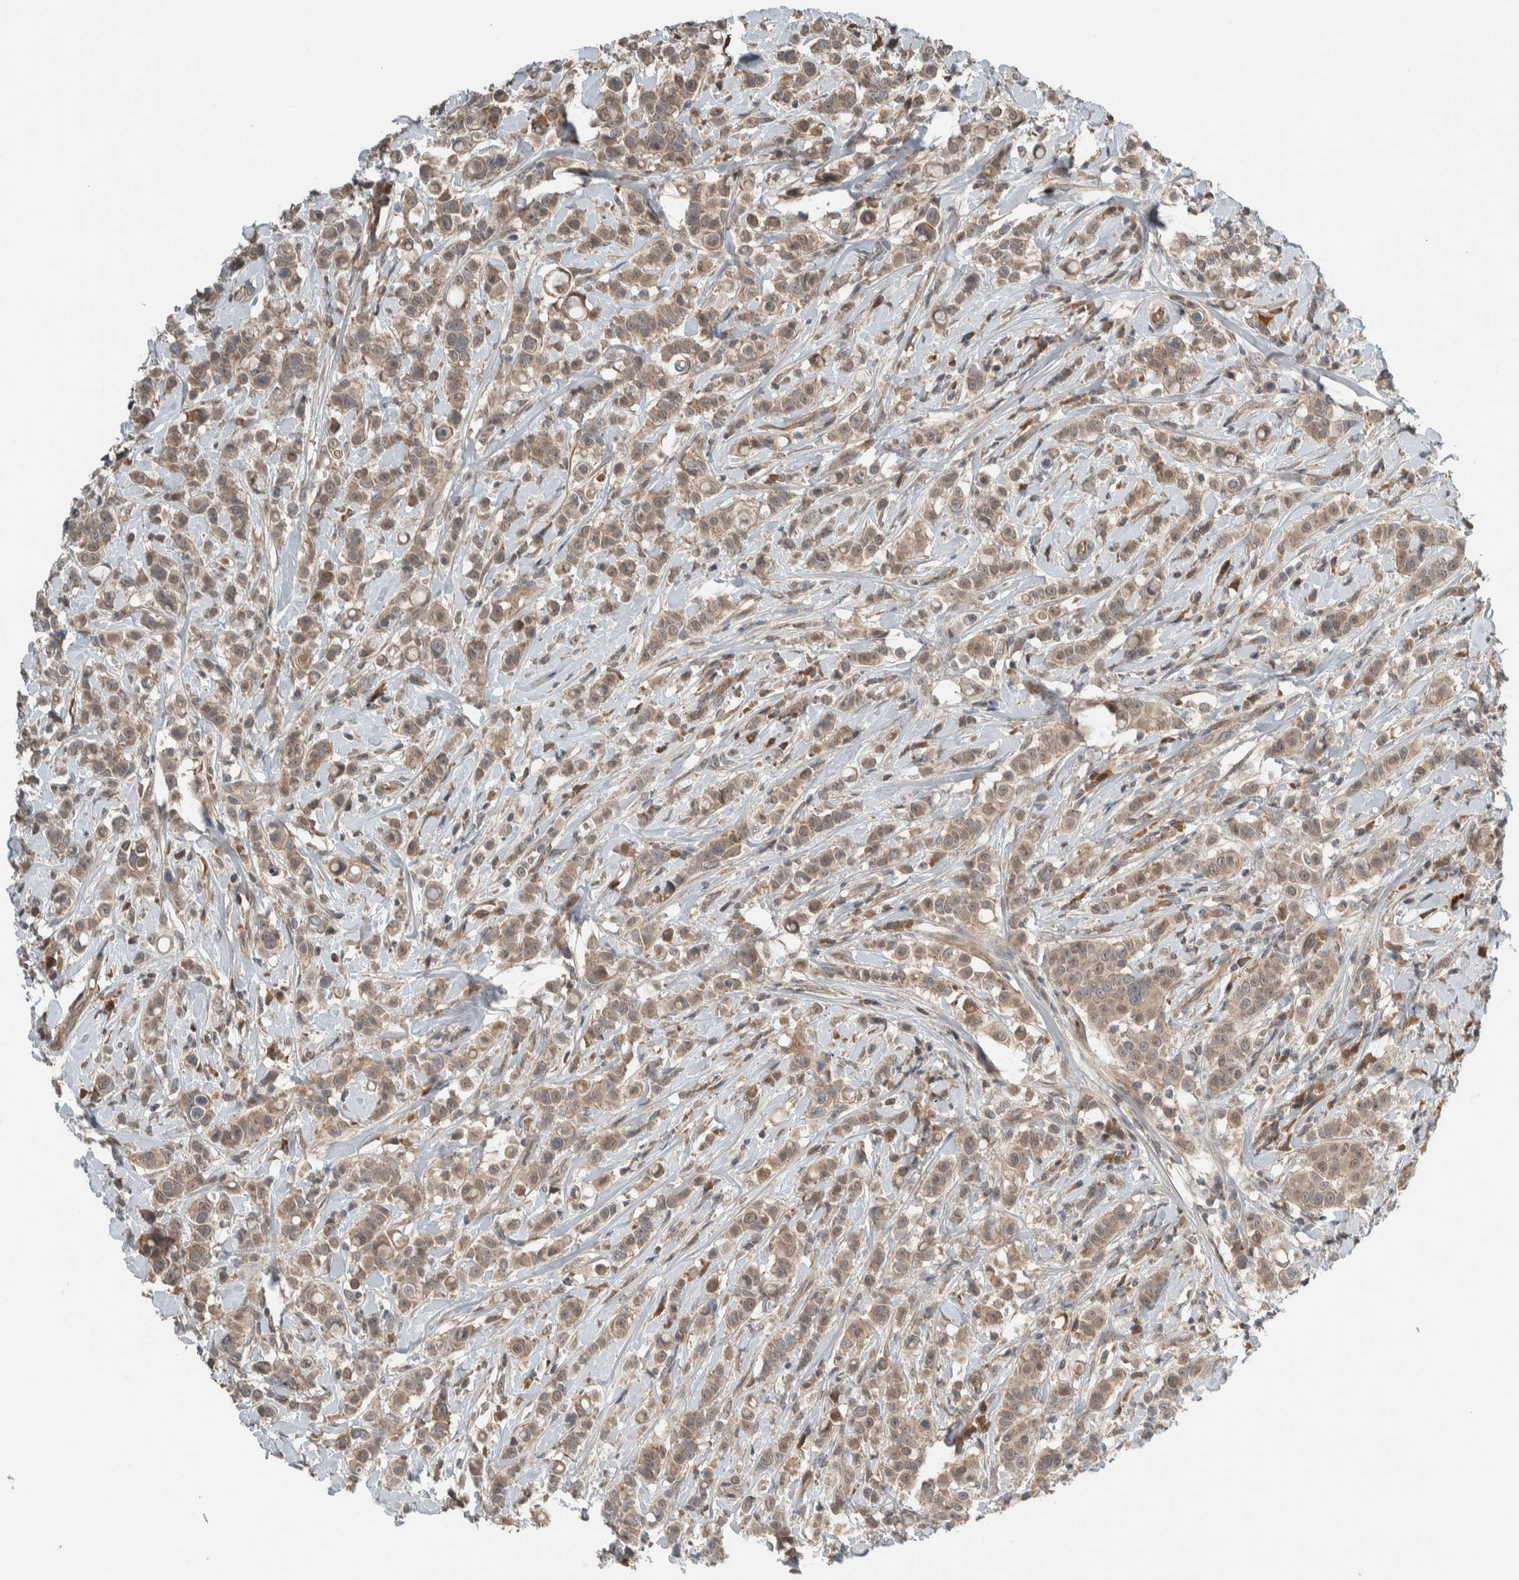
{"staining": {"intensity": "weak", "quantity": ">75%", "location": "cytoplasmic/membranous"}, "tissue": "breast cancer", "cell_type": "Tumor cells", "image_type": "cancer", "snomed": [{"axis": "morphology", "description": "Duct carcinoma"}, {"axis": "topography", "description": "Breast"}], "caption": "Breast invasive ductal carcinoma was stained to show a protein in brown. There is low levels of weak cytoplasmic/membranous staining in about >75% of tumor cells. (brown staining indicates protein expression, while blue staining denotes nuclei).", "gene": "ARMC7", "patient": {"sex": "female", "age": 27}}